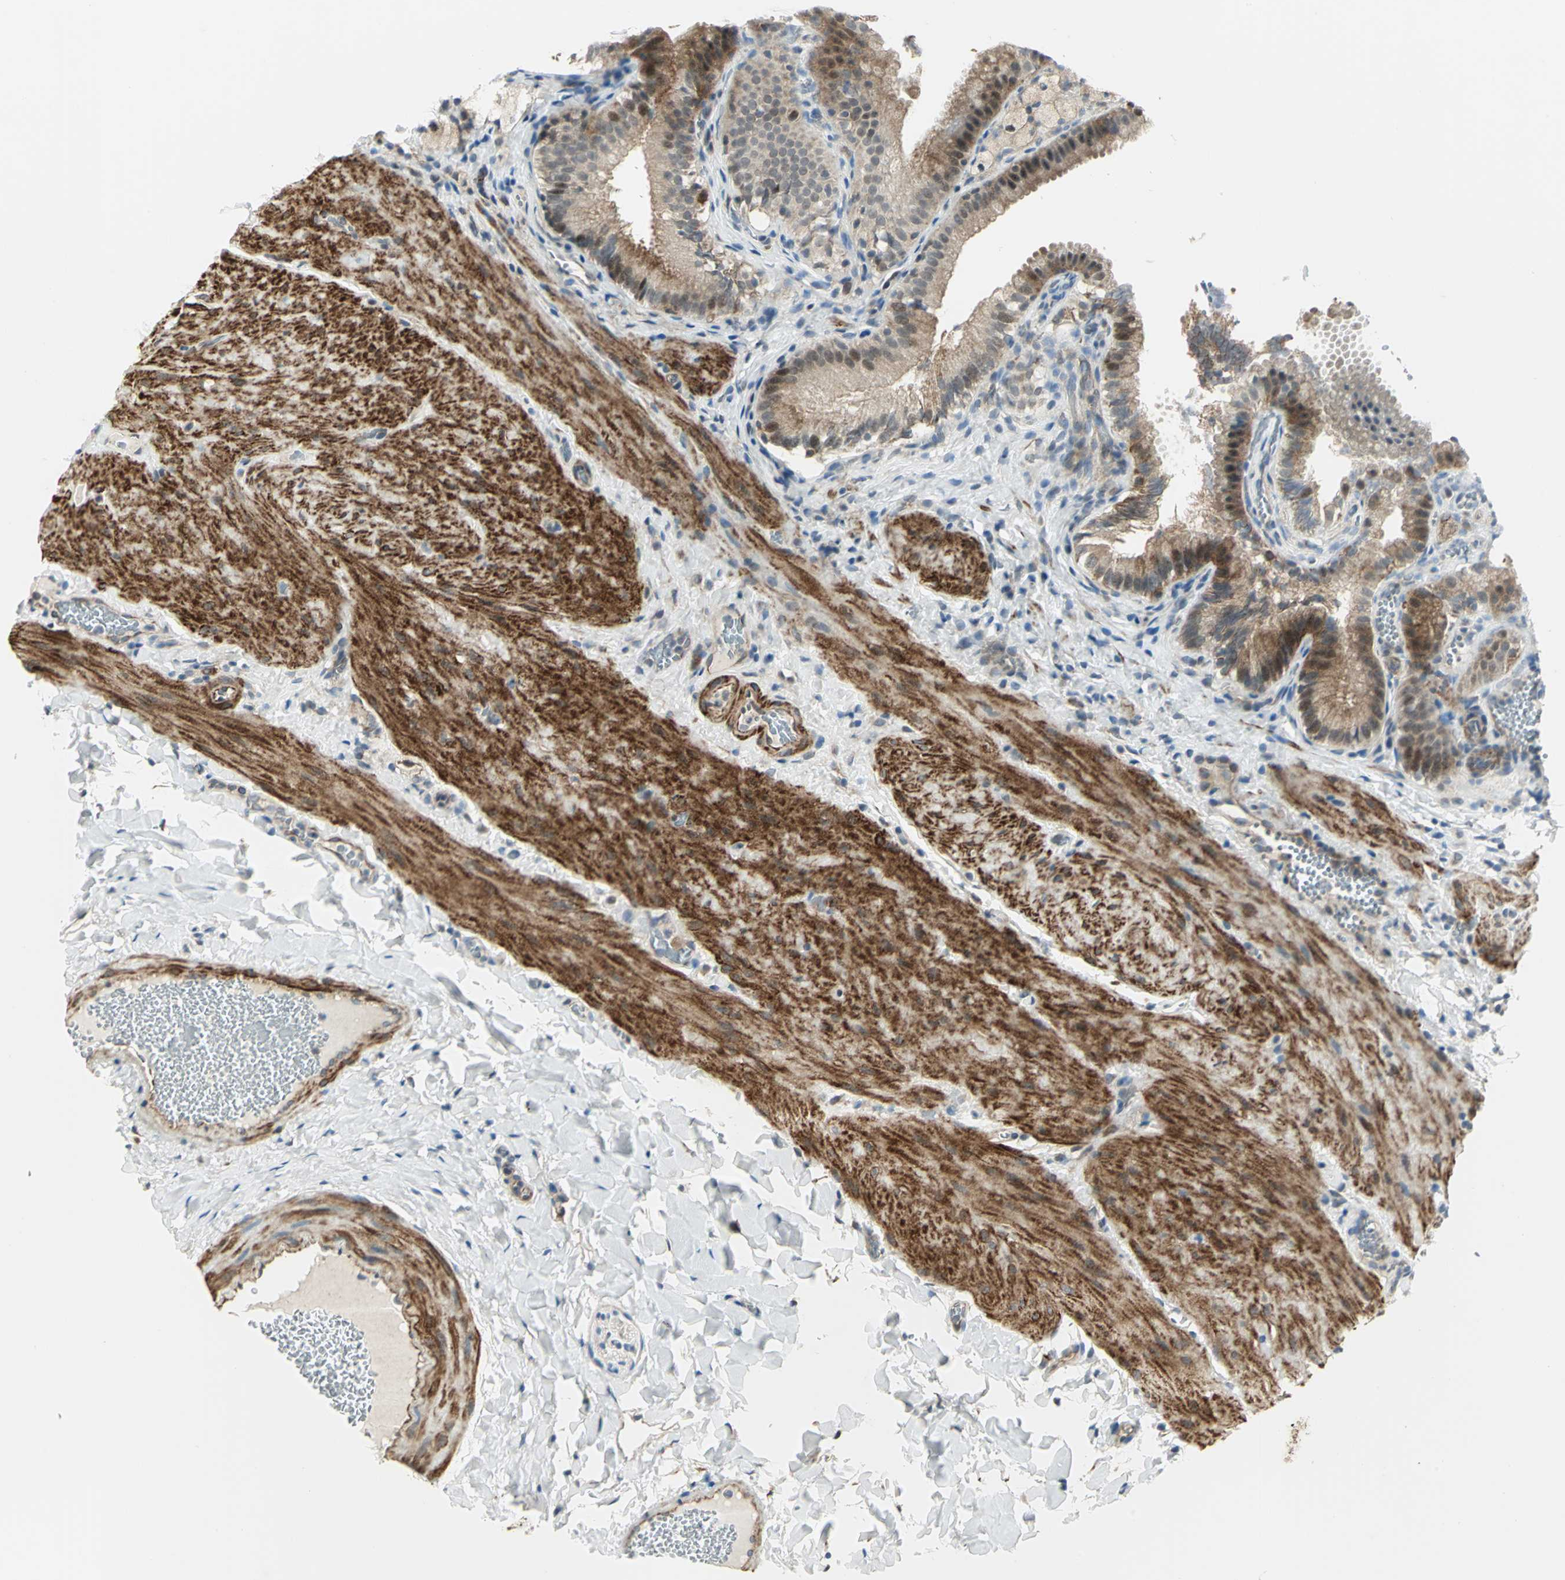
{"staining": {"intensity": "moderate", "quantity": ">75%", "location": "cytoplasmic/membranous,nuclear"}, "tissue": "gallbladder", "cell_type": "Glandular cells", "image_type": "normal", "snomed": [{"axis": "morphology", "description": "Normal tissue, NOS"}, {"axis": "topography", "description": "Gallbladder"}], "caption": "High-power microscopy captured an immunohistochemistry (IHC) micrograph of normal gallbladder, revealing moderate cytoplasmic/membranous,nuclear positivity in about >75% of glandular cells. Nuclei are stained in blue.", "gene": "PLAGL2", "patient": {"sex": "female", "age": 24}}